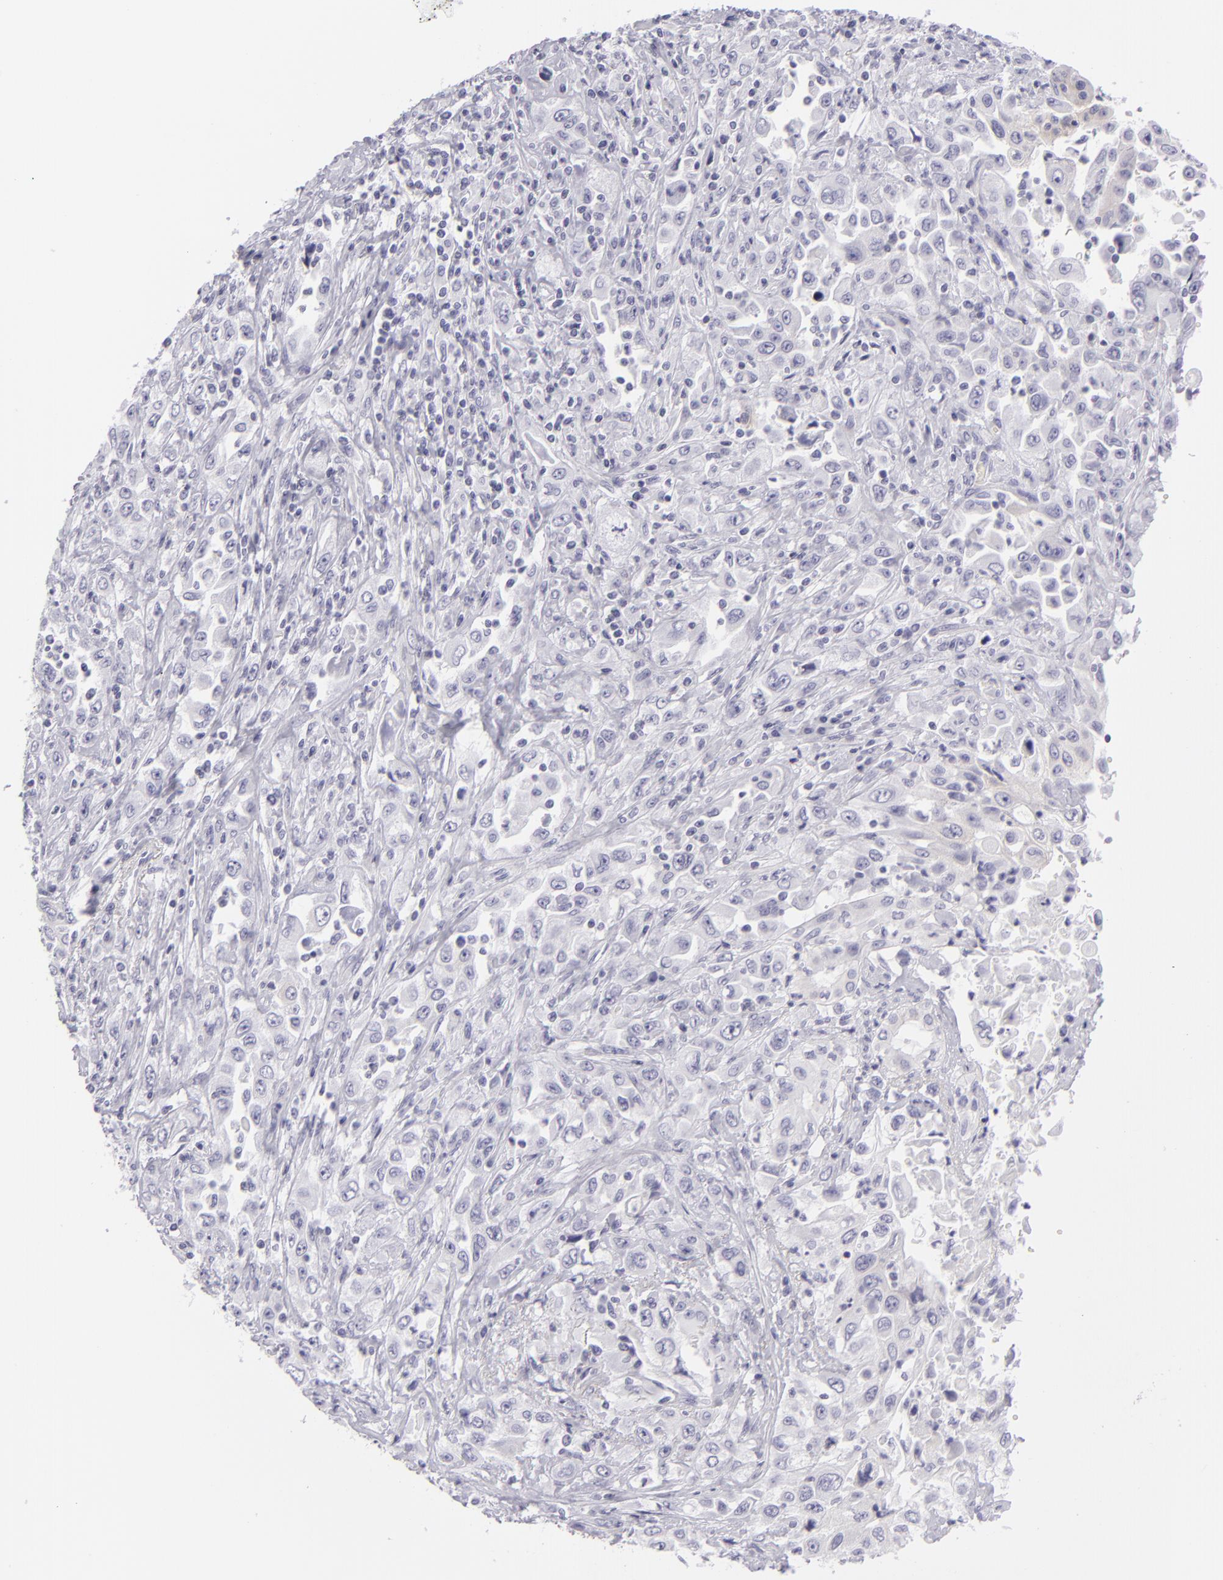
{"staining": {"intensity": "negative", "quantity": "none", "location": "none"}, "tissue": "pancreatic cancer", "cell_type": "Tumor cells", "image_type": "cancer", "snomed": [{"axis": "morphology", "description": "Adenocarcinoma, NOS"}, {"axis": "topography", "description": "Pancreas"}], "caption": "This is an IHC image of human pancreatic cancer (adenocarcinoma). There is no expression in tumor cells.", "gene": "DLG4", "patient": {"sex": "male", "age": 70}}